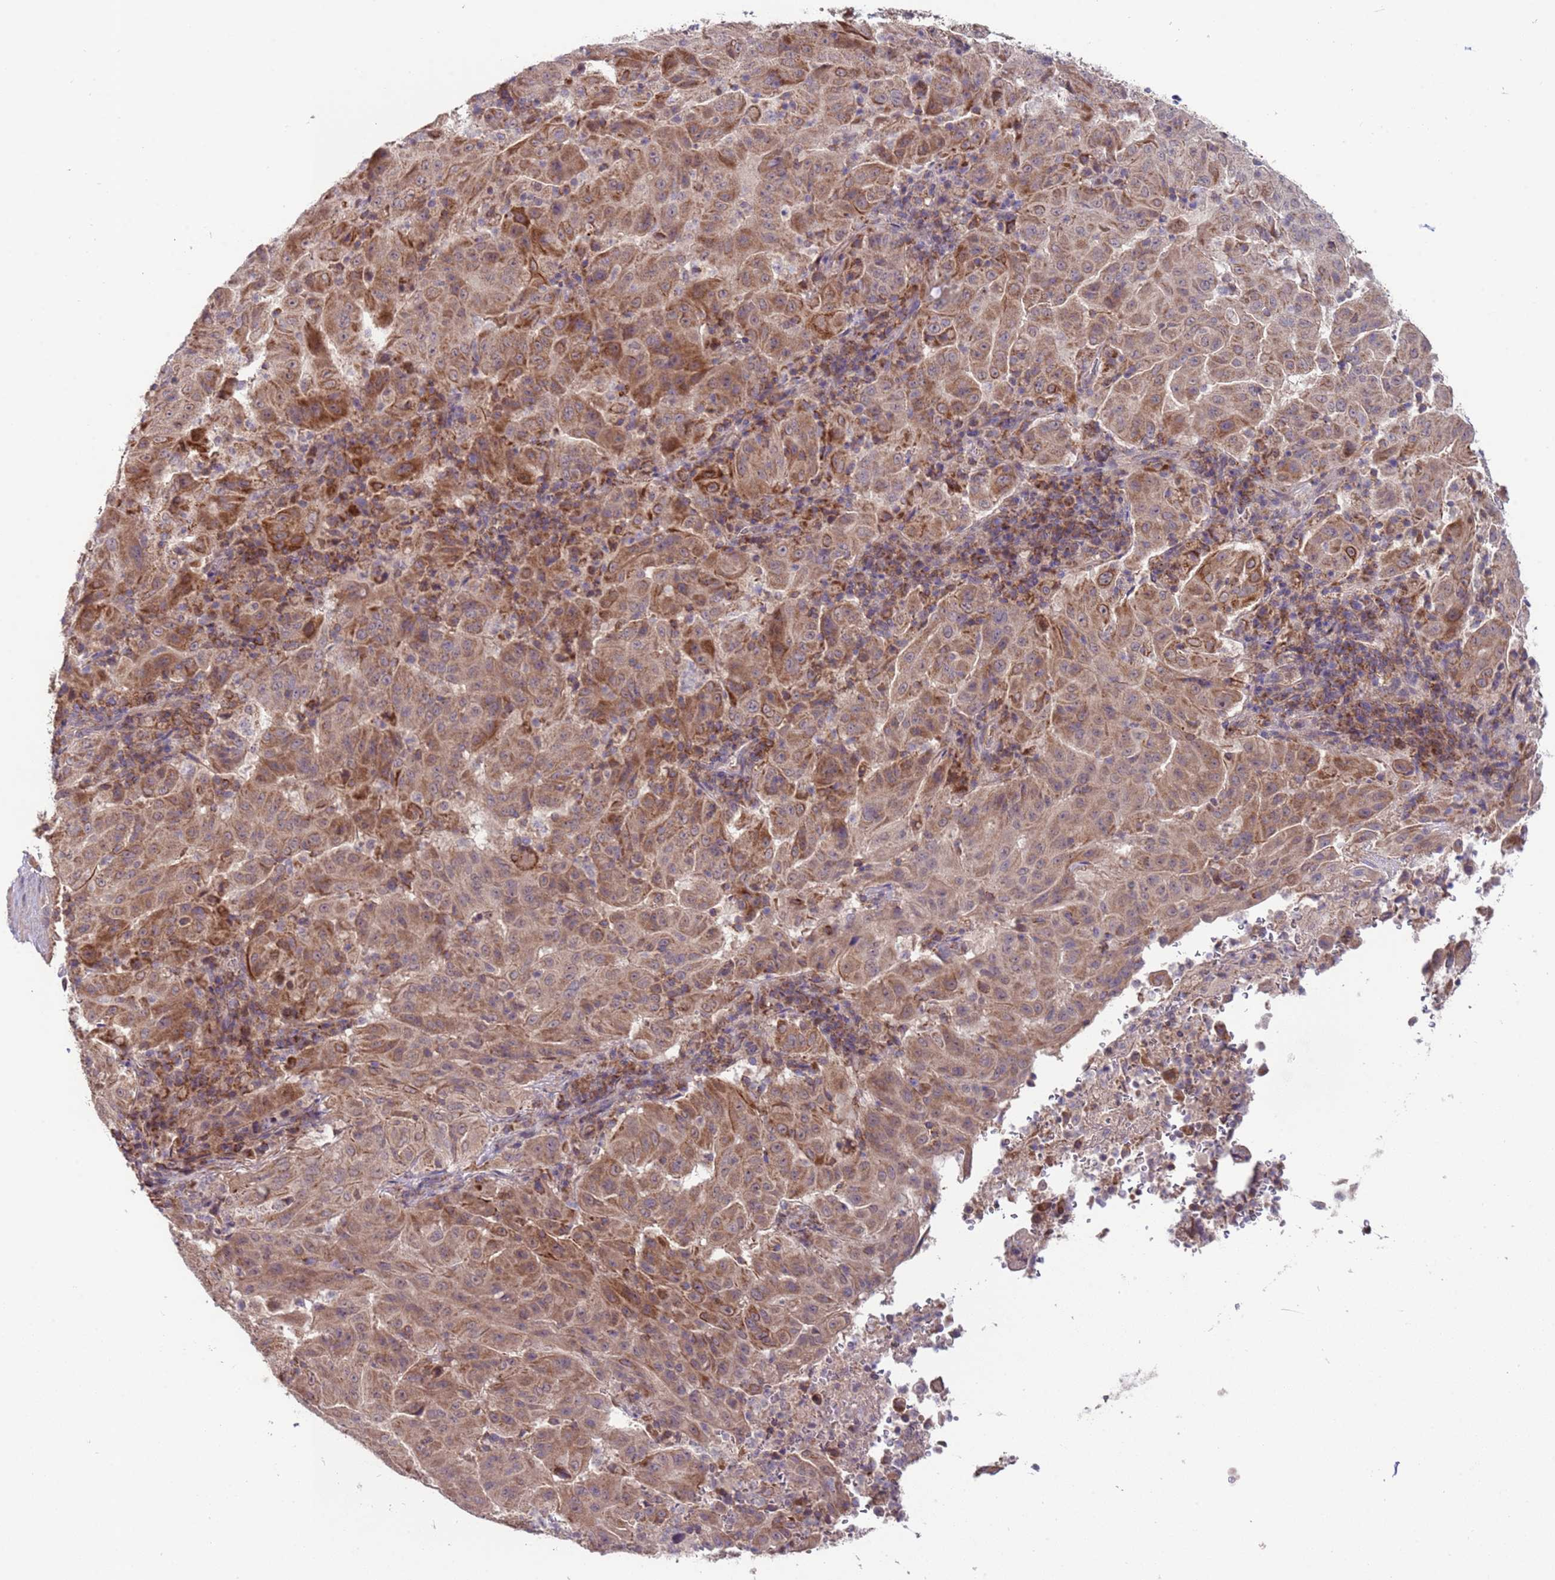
{"staining": {"intensity": "moderate", "quantity": ">75%", "location": "cytoplasmic/membranous"}, "tissue": "pancreatic cancer", "cell_type": "Tumor cells", "image_type": "cancer", "snomed": [{"axis": "morphology", "description": "Adenocarcinoma, NOS"}, {"axis": "topography", "description": "Pancreas"}], "caption": "IHC photomicrograph of pancreatic adenocarcinoma stained for a protein (brown), which reveals medium levels of moderate cytoplasmic/membranous staining in approximately >75% of tumor cells.", "gene": "ACAD8", "patient": {"sex": "male", "age": 63}}